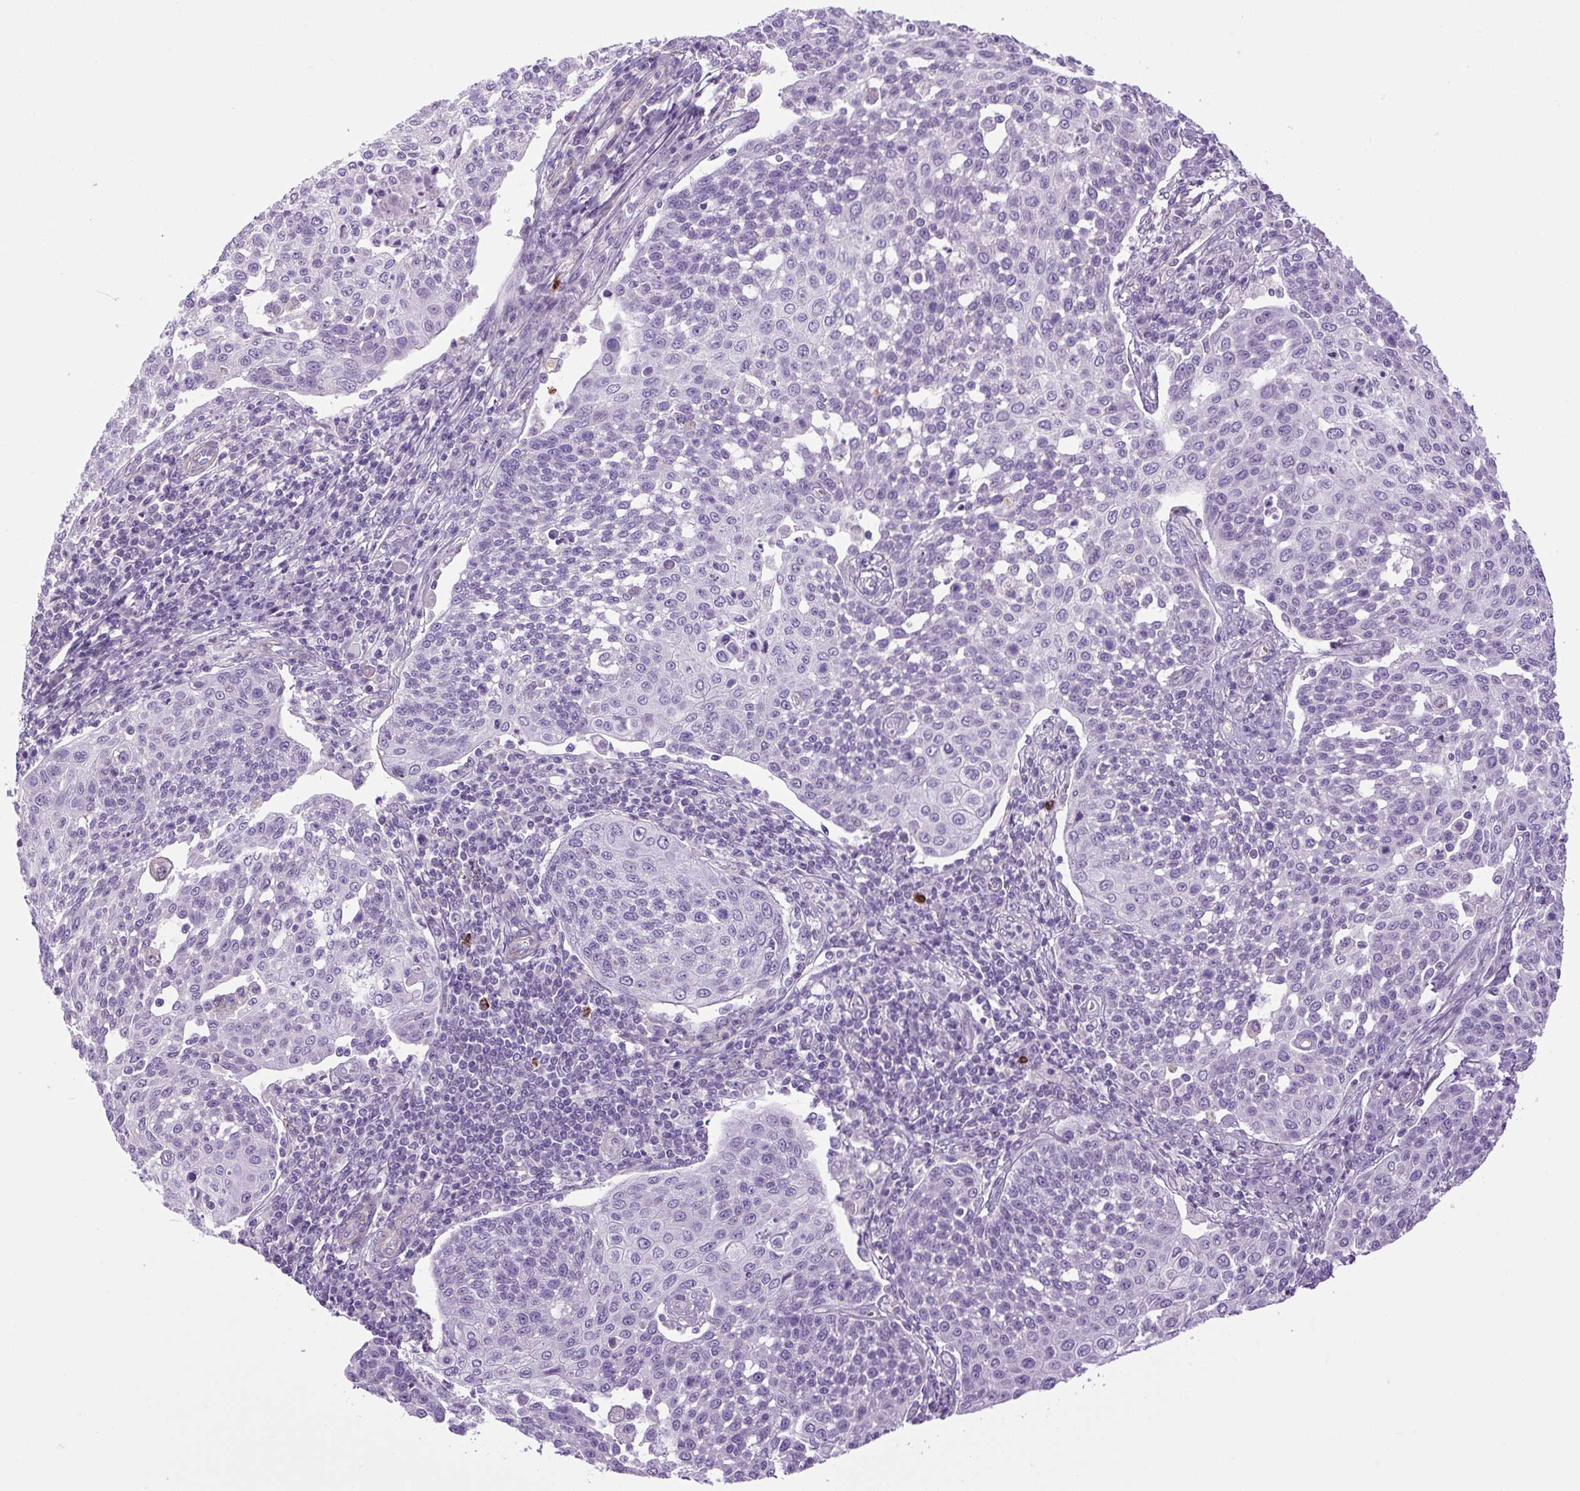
{"staining": {"intensity": "negative", "quantity": "none", "location": "none"}, "tissue": "cervical cancer", "cell_type": "Tumor cells", "image_type": "cancer", "snomed": [{"axis": "morphology", "description": "Squamous cell carcinoma, NOS"}, {"axis": "topography", "description": "Cervix"}], "caption": "DAB immunohistochemical staining of cervical cancer (squamous cell carcinoma) displays no significant staining in tumor cells.", "gene": "VWA7", "patient": {"sex": "female", "age": 34}}